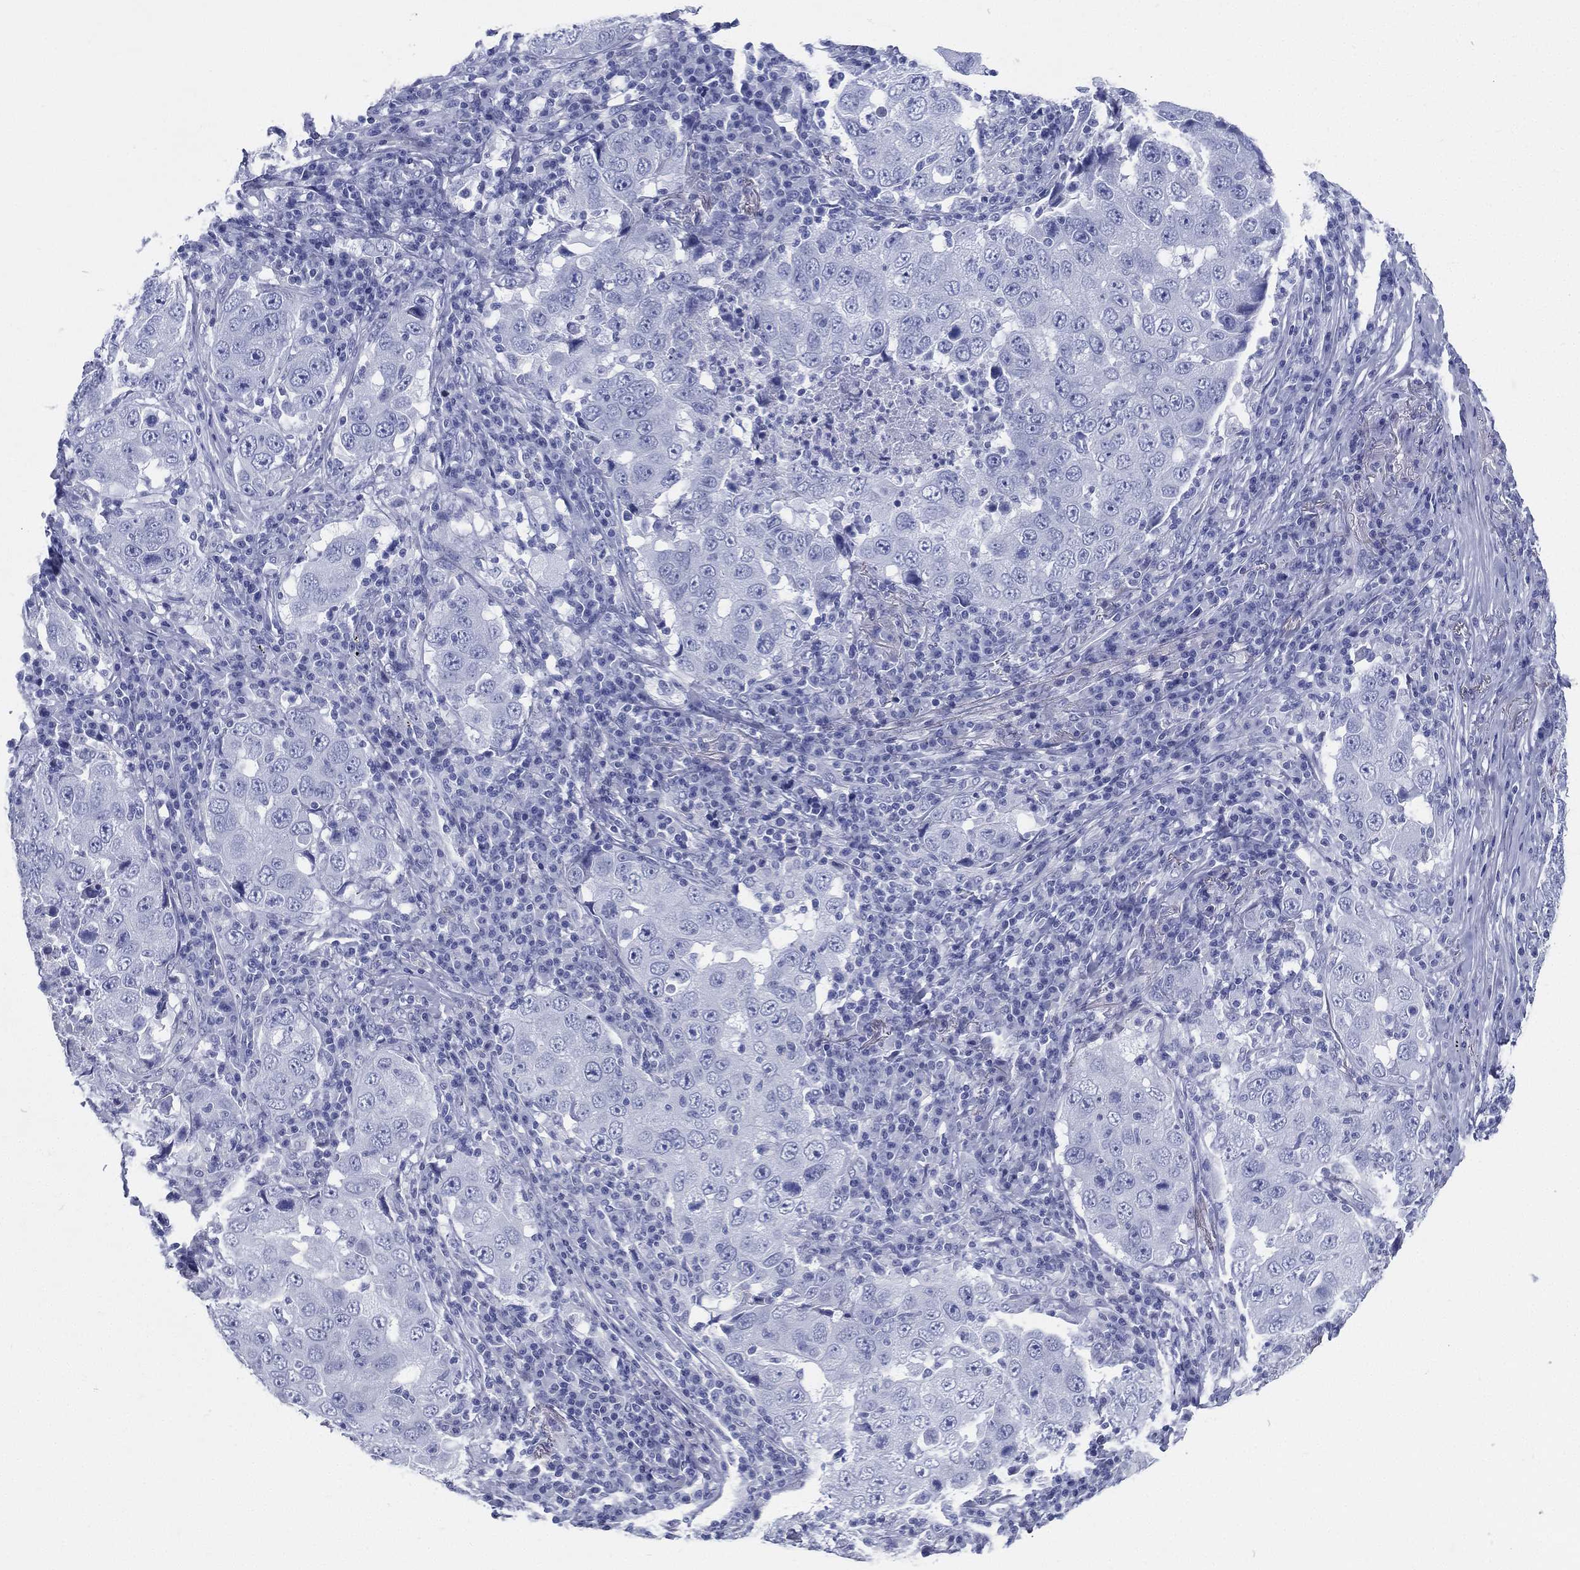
{"staining": {"intensity": "negative", "quantity": "none", "location": "none"}, "tissue": "lung cancer", "cell_type": "Tumor cells", "image_type": "cancer", "snomed": [{"axis": "morphology", "description": "Adenocarcinoma, NOS"}, {"axis": "topography", "description": "Lung"}], "caption": "Tumor cells show no significant protein positivity in lung adenocarcinoma.", "gene": "RSPH4A", "patient": {"sex": "male", "age": 73}}